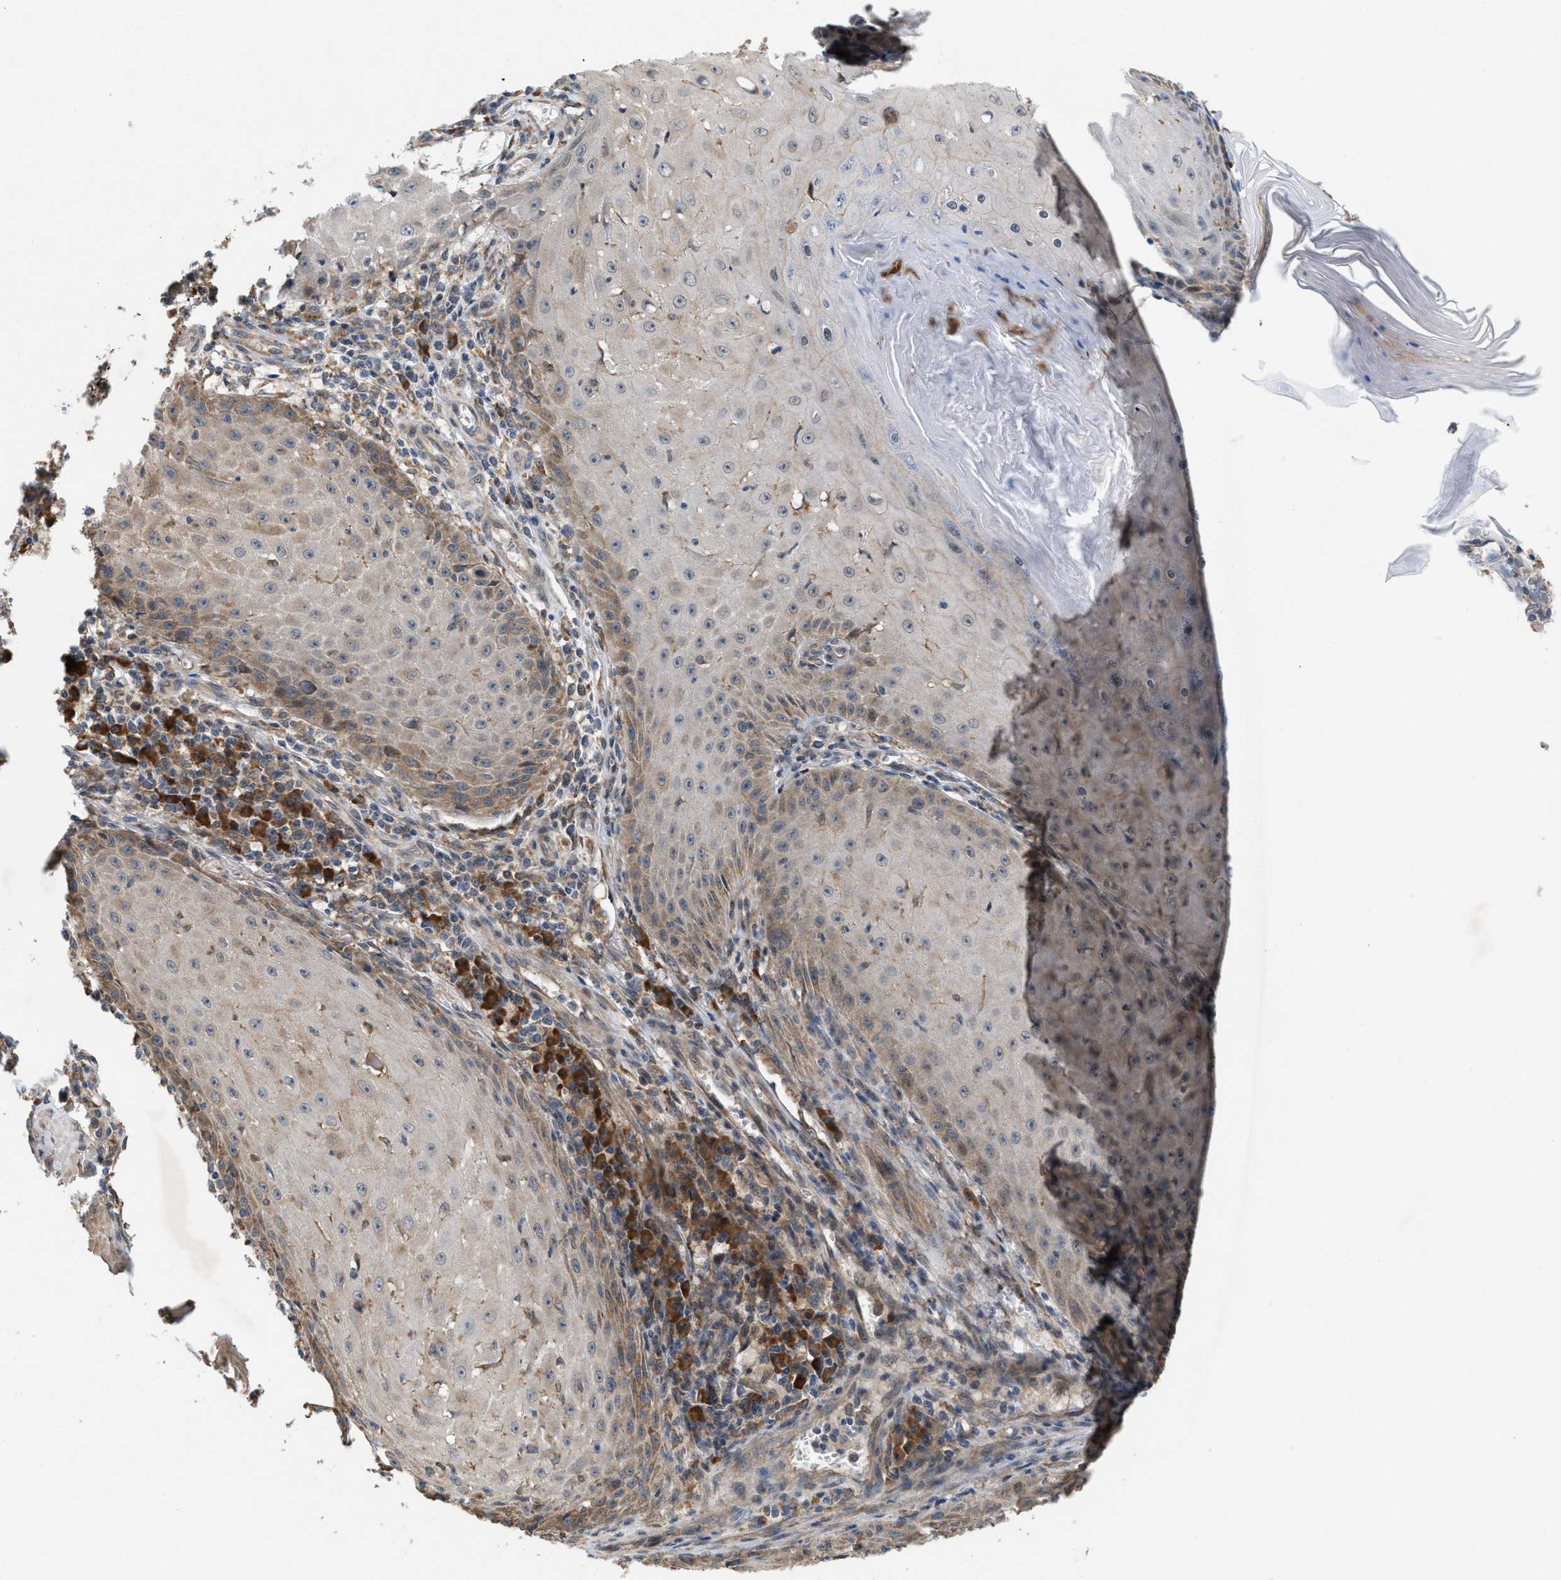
{"staining": {"intensity": "weak", "quantity": "<25%", "location": "cytoplasmic/membranous"}, "tissue": "skin cancer", "cell_type": "Tumor cells", "image_type": "cancer", "snomed": [{"axis": "morphology", "description": "Squamous cell carcinoma, NOS"}, {"axis": "topography", "description": "Skin"}], "caption": "Photomicrograph shows no protein staining in tumor cells of skin cancer (squamous cell carcinoma) tissue.", "gene": "MFSD6", "patient": {"sex": "female", "age": 73}}